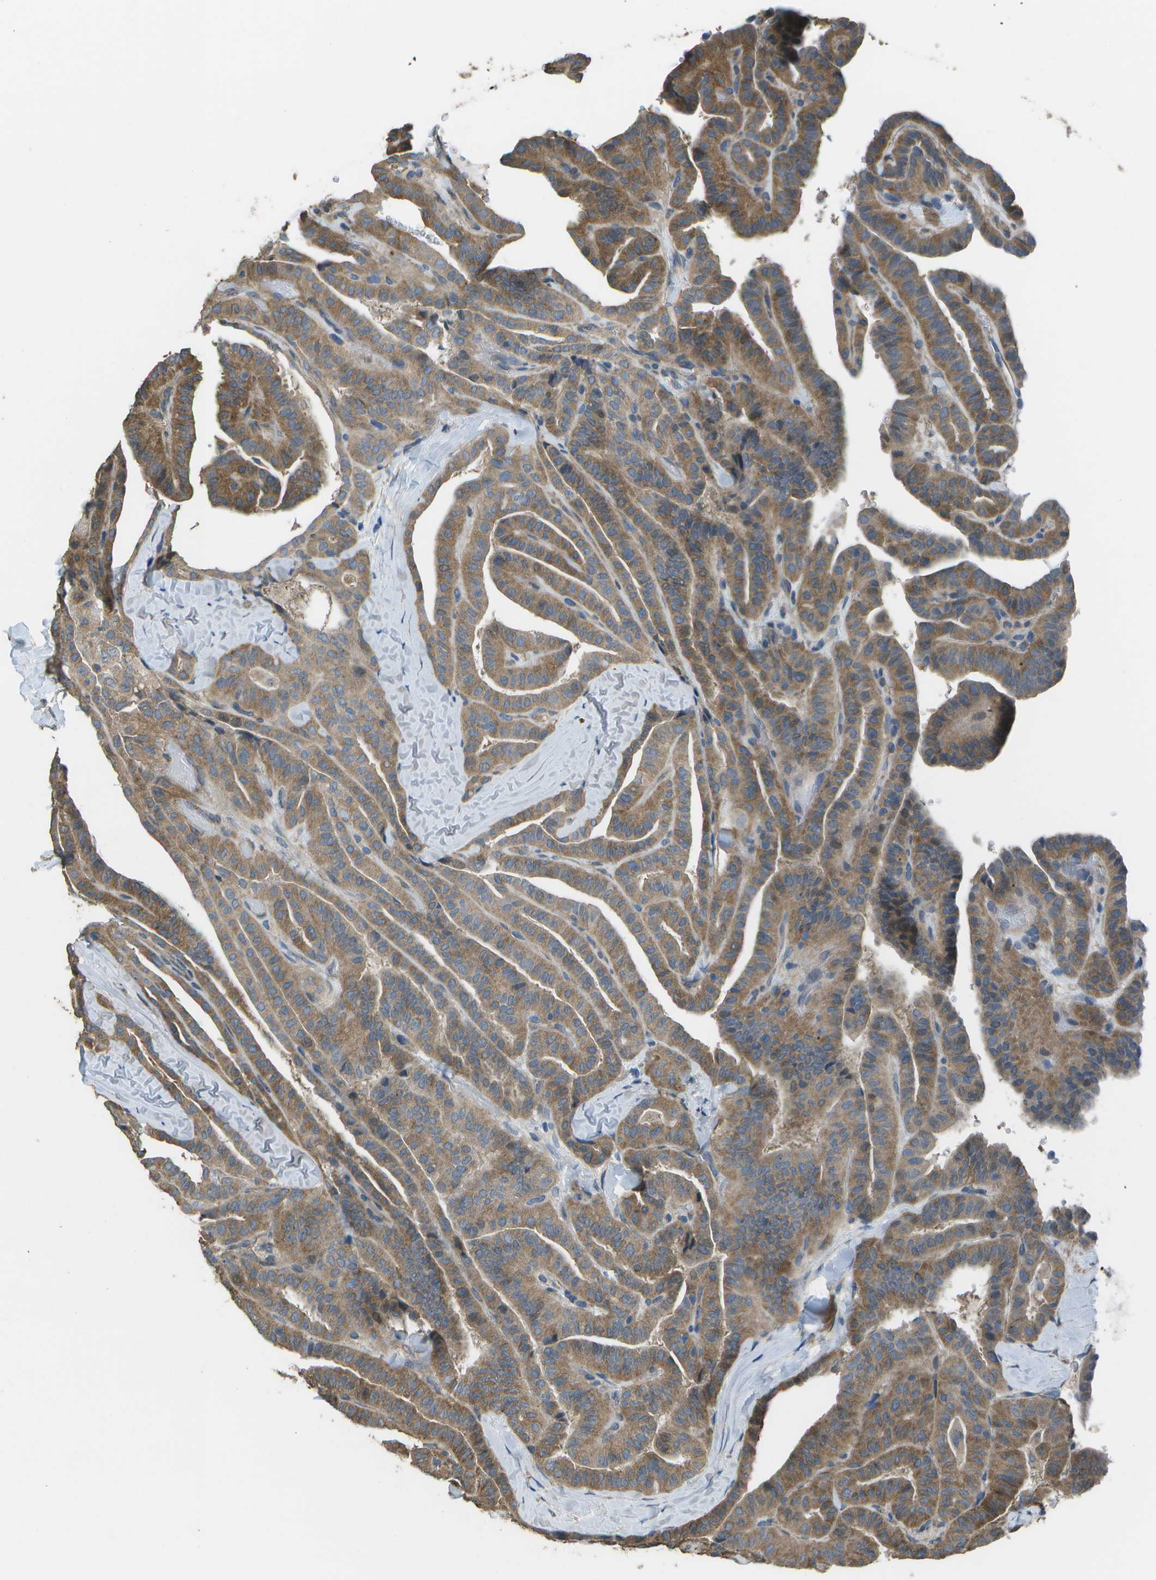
{"staining": {"intensity": "moderate", "quantity": ">75%", "location": "cytoplasmic/membranous"}, "tissue": "thyroid cancer", "cell_type": "Tumor cells", "image_type": "cancer", "snomed": [{"axis": "morphology", "description": "Papillary adenocarcinoma, NOS"}, {"axis": "topography", "description": "Thyroid gland"}], "caption": "DAB (3,3'-diaminobenzidine) immunohistochemical staining of thyroid papillary adenocarcinoma reveals moderate cytoplasmic/membranous protein staining in approximately >75% of tumor cells. Nuclei are stained in blue.", "gene": "CLNS1A", "patient": {"sex": "male", "age": 77}}